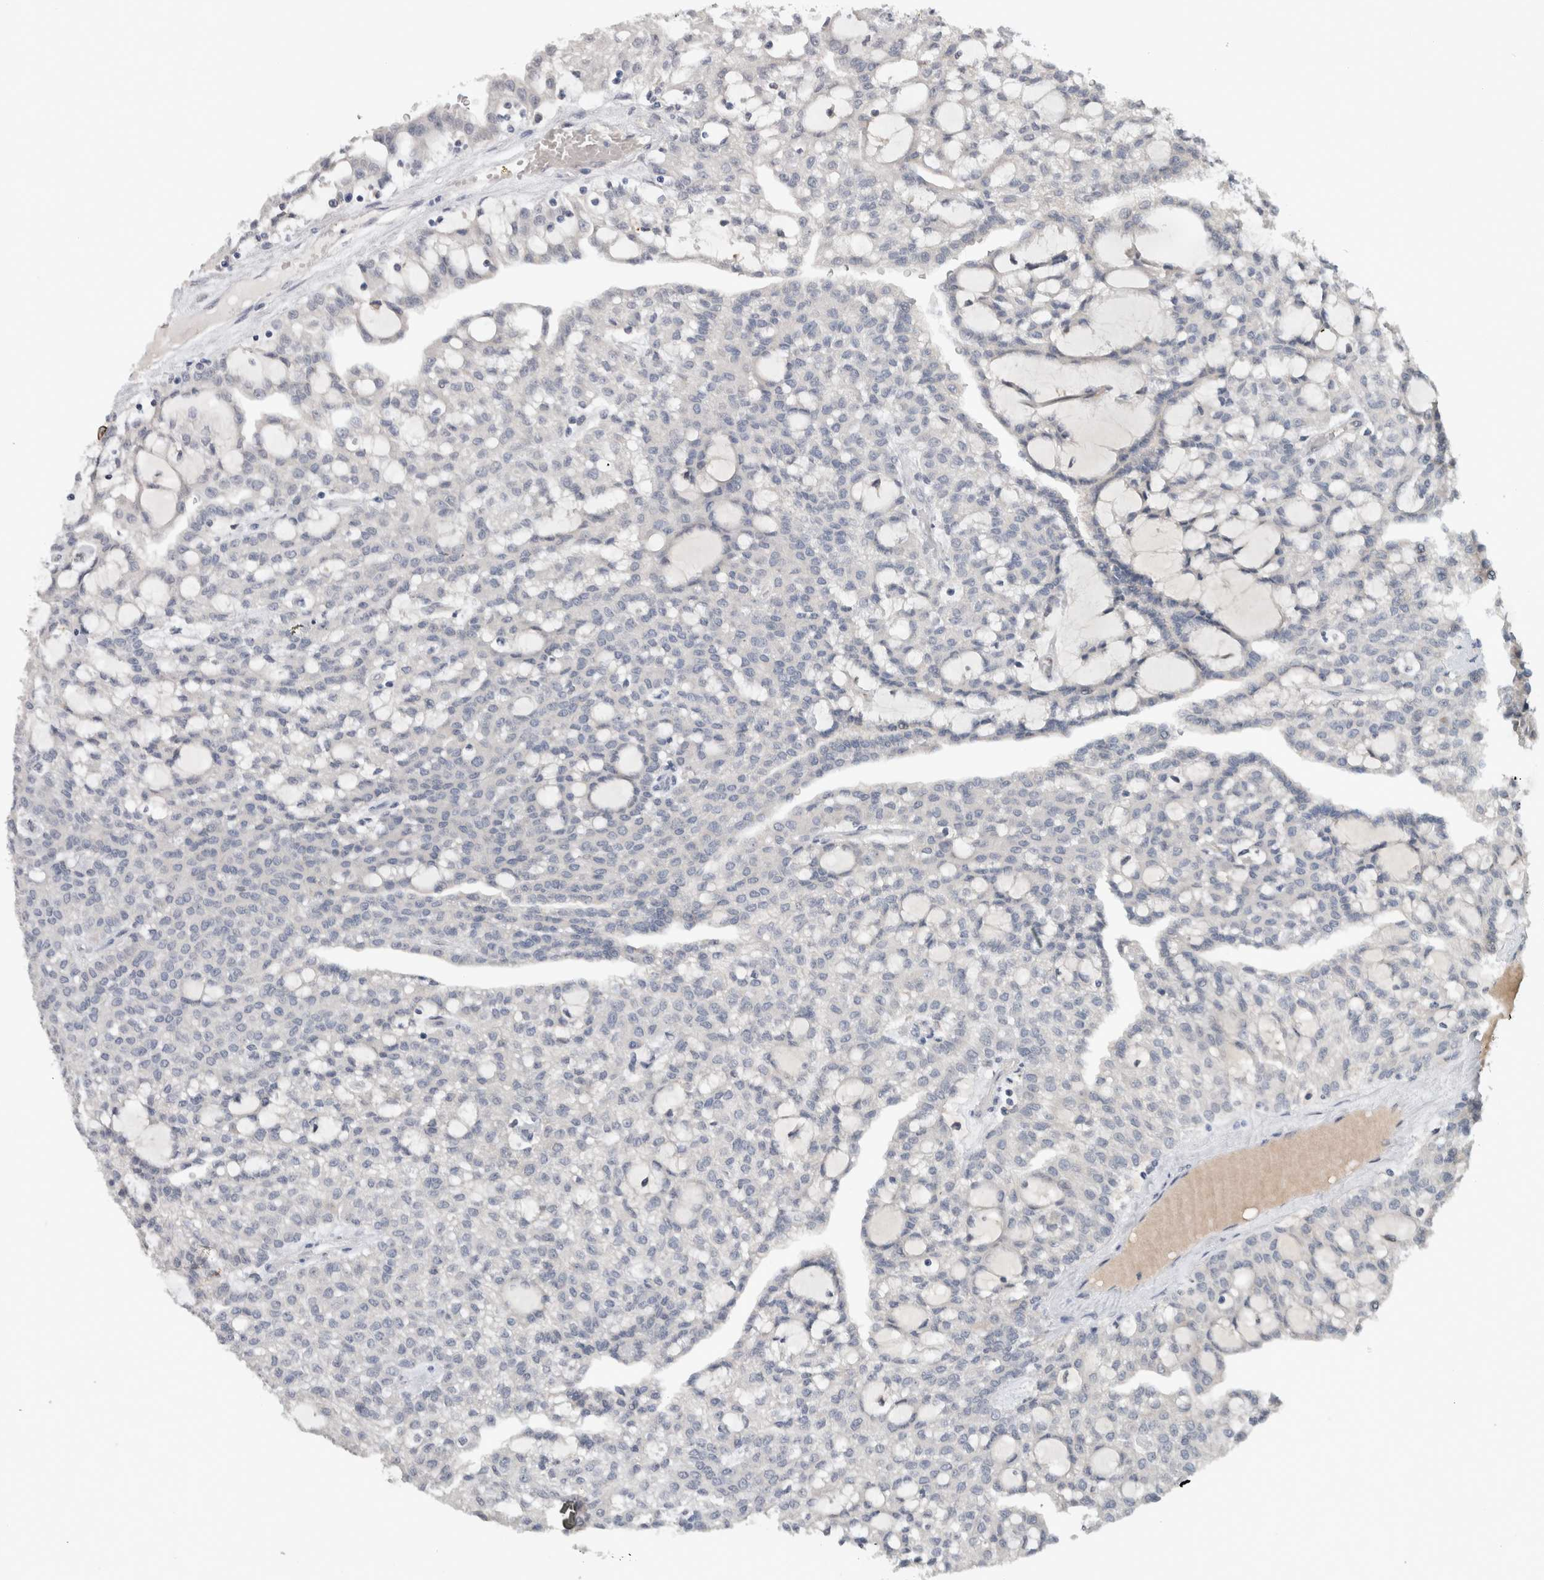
{"staining": {"intensity": "negative", "quantity": "none", "location": "none"}, "tissue": "renal cancer", "cell_type": "Tumor cells", "image_type": "cancer", "snomed": [{"axis": "morphology", "description": "Adenocarcinoma, NOS"}, {"axis": "topography", "description": "Kidney"}], "caption": "An immunohistochemistry photomicrograph of renal adenocarcinoma is shown. There is no staining in tumor cells of renal adenocarcinoma.", "gene": "PRXL2A", "patient": {"sex": "male", "age": 63}}